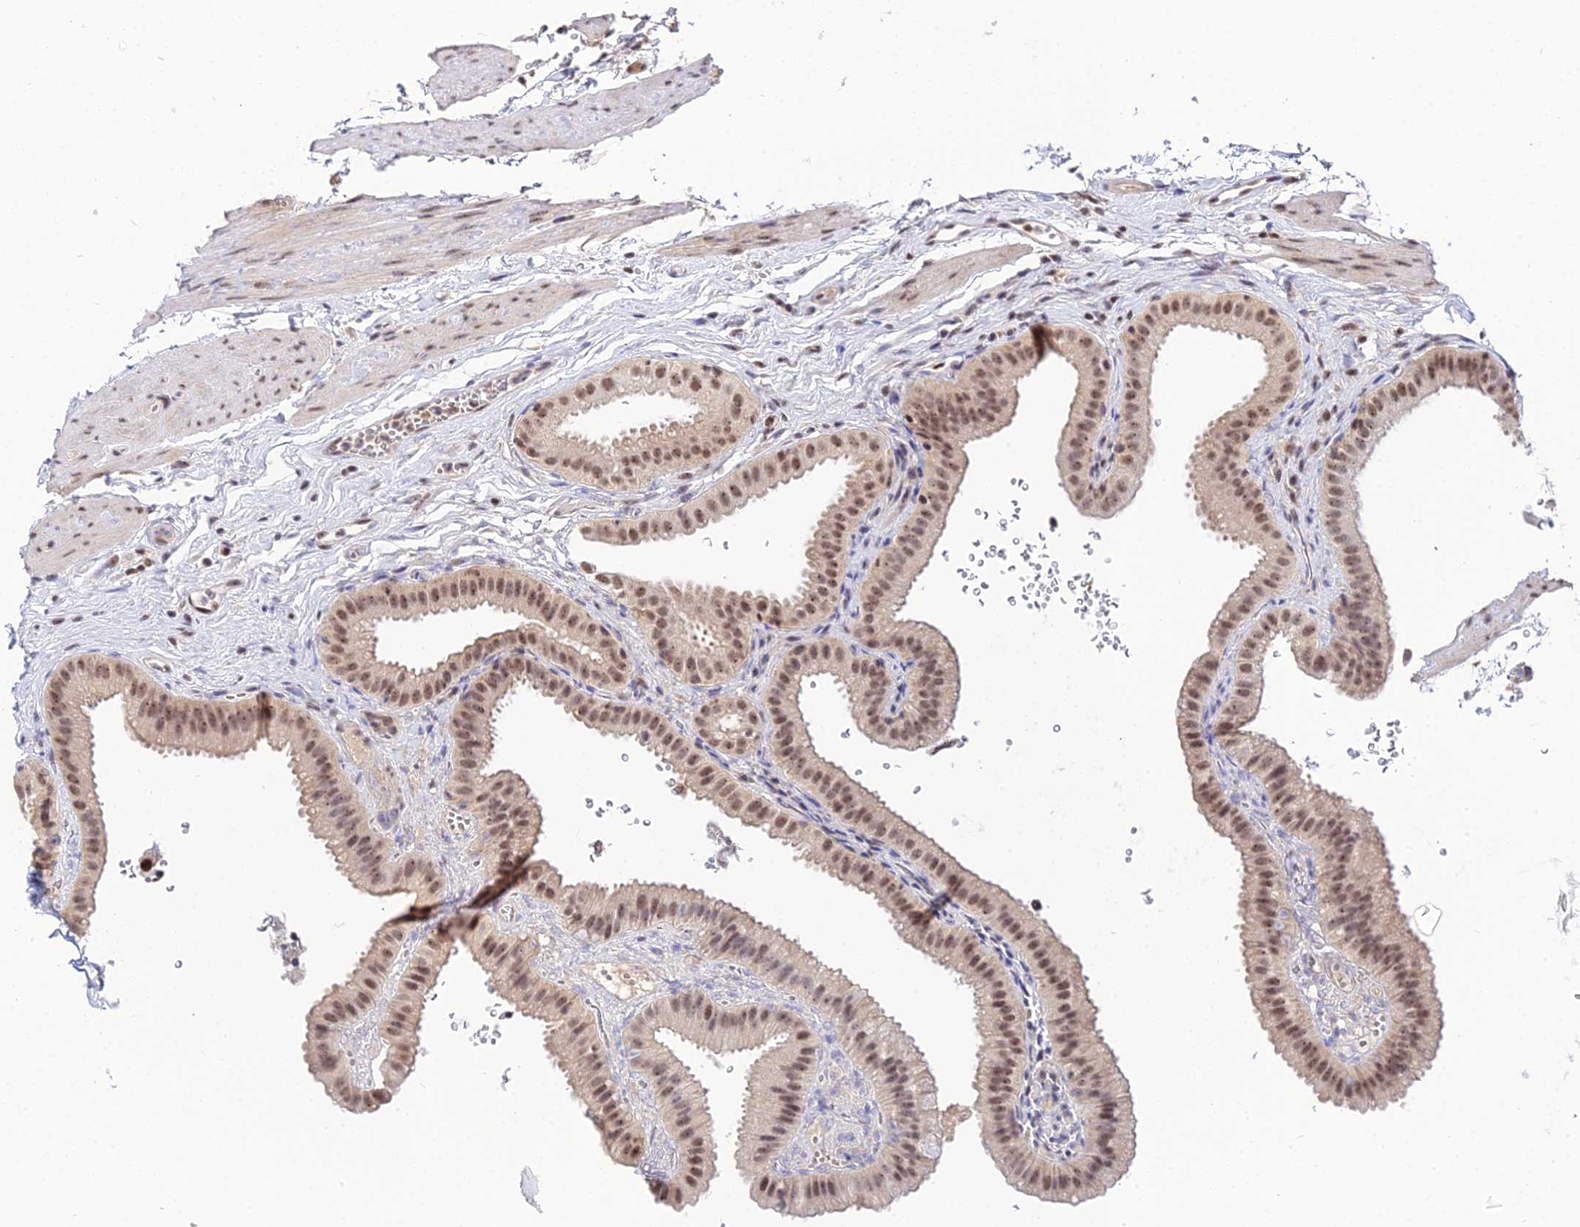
{"staining": {"intensity": "moderate", "quantity": ">75%", "location": "nuclear"}, "tissue": "gallbladder", "cell_type": "Glandular cells", "image_type": "normal", "snomed": [{"axis": "morphology", "description": "Normal tissue, NOS"}, {"axis": "topography", "description": "Gallbladder"}], "caption": "Brown immunohistochemical staining in benign gallbladder shows moderate nuclear expression in about >75% of glandular cells. (IHC, brightfield microscopy, high magnification).", "gene": "EXOSC3", "patient": {"sex": "female", "age": 61}}